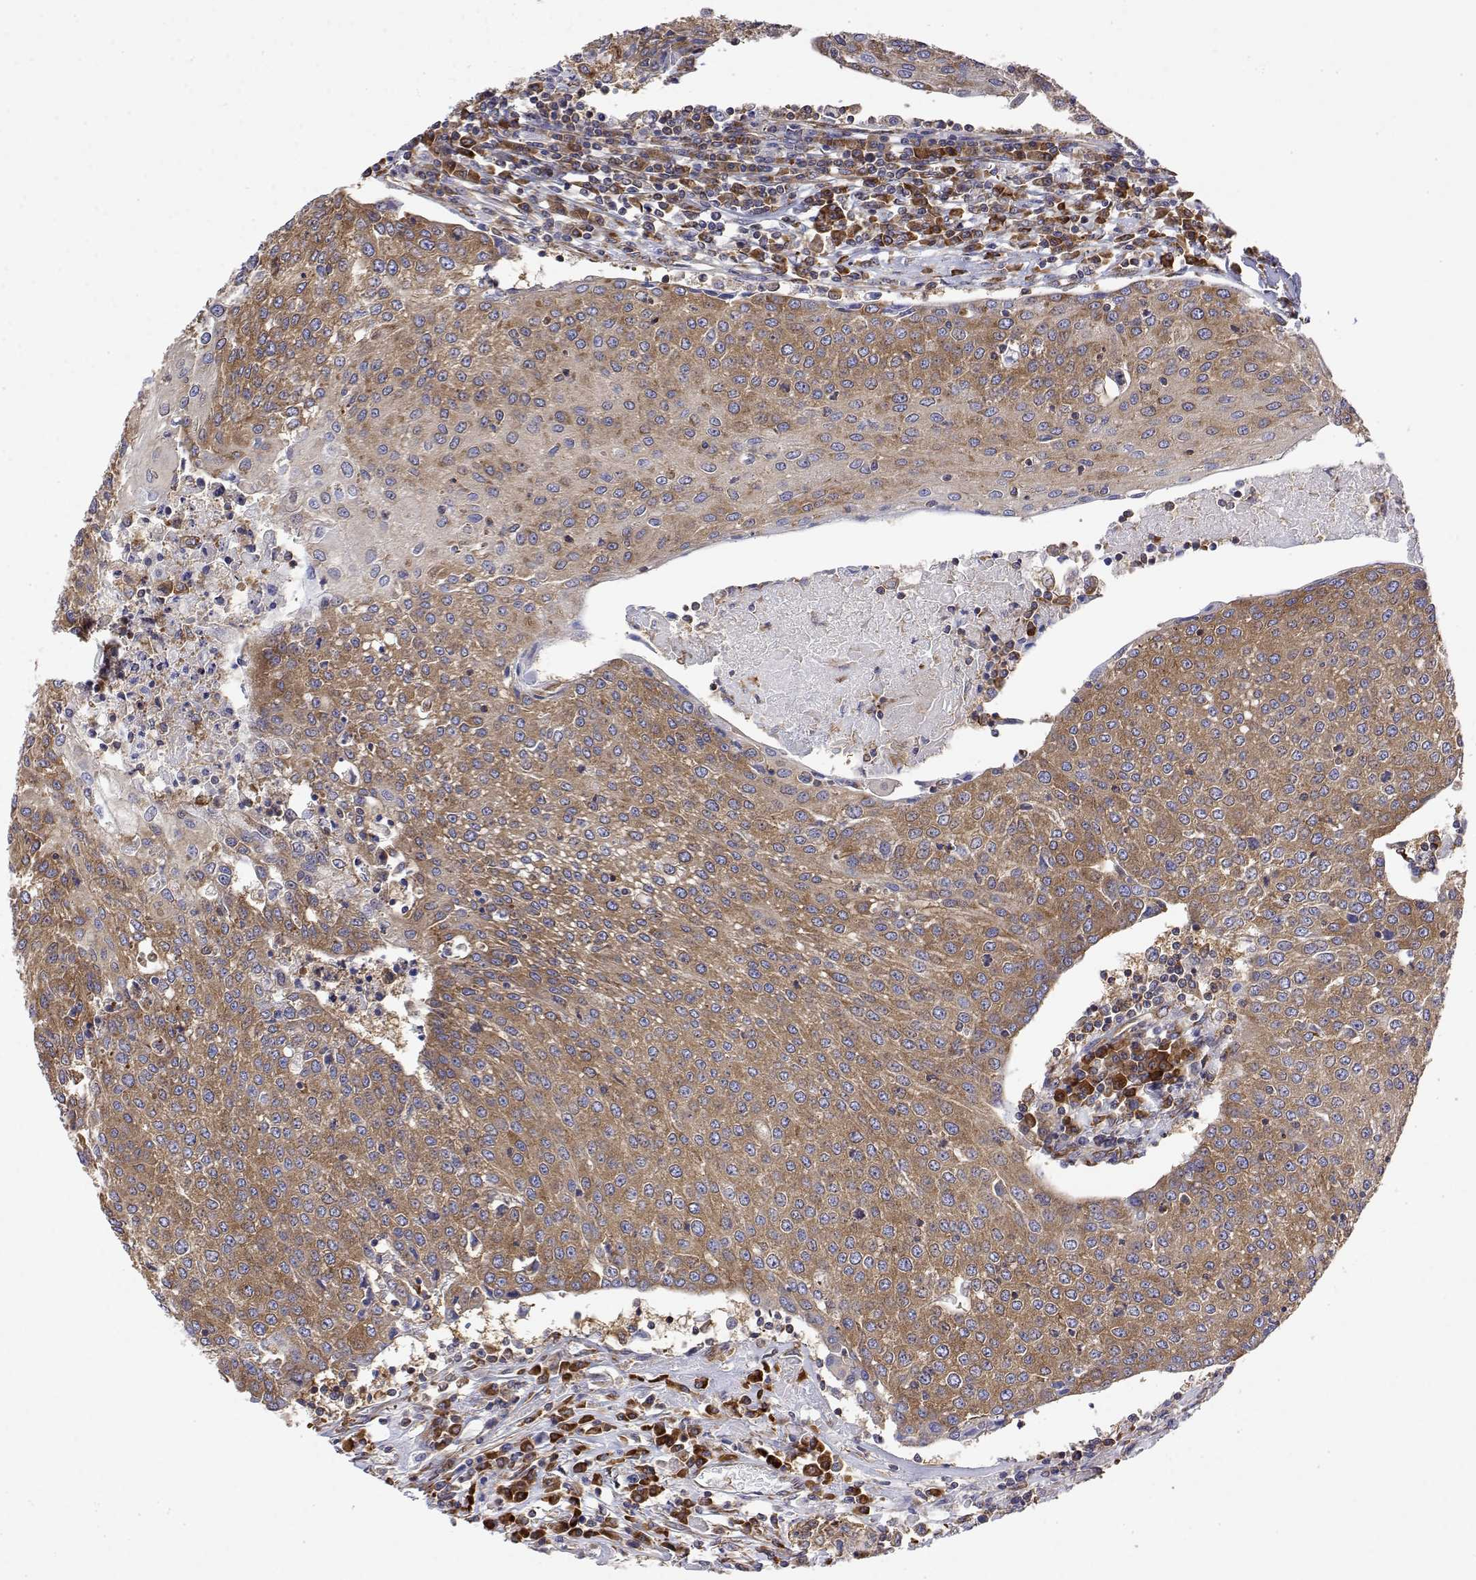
{"staining": {"intensity": "moderate", "quantity": ">75%", "location": "cytoplasmic/membranous"}, "tissue": "urothelial cancer", "cell_type": "Tumor cells", "image_type": "cancer", "snomed": [{"axis": "morphology", "description": "Urothelial carcinoma, High grade"}, {"axis": "topography", "description": "Urinary bladder"}], "caption": "The histopathology image shows a brown stain indicating the presence of a protein in the cytoplasmic/membranous of tumor cells in urothelial cancer.", "gene": "EEF1G", "patient": {"sex": "female", "age": 85}}